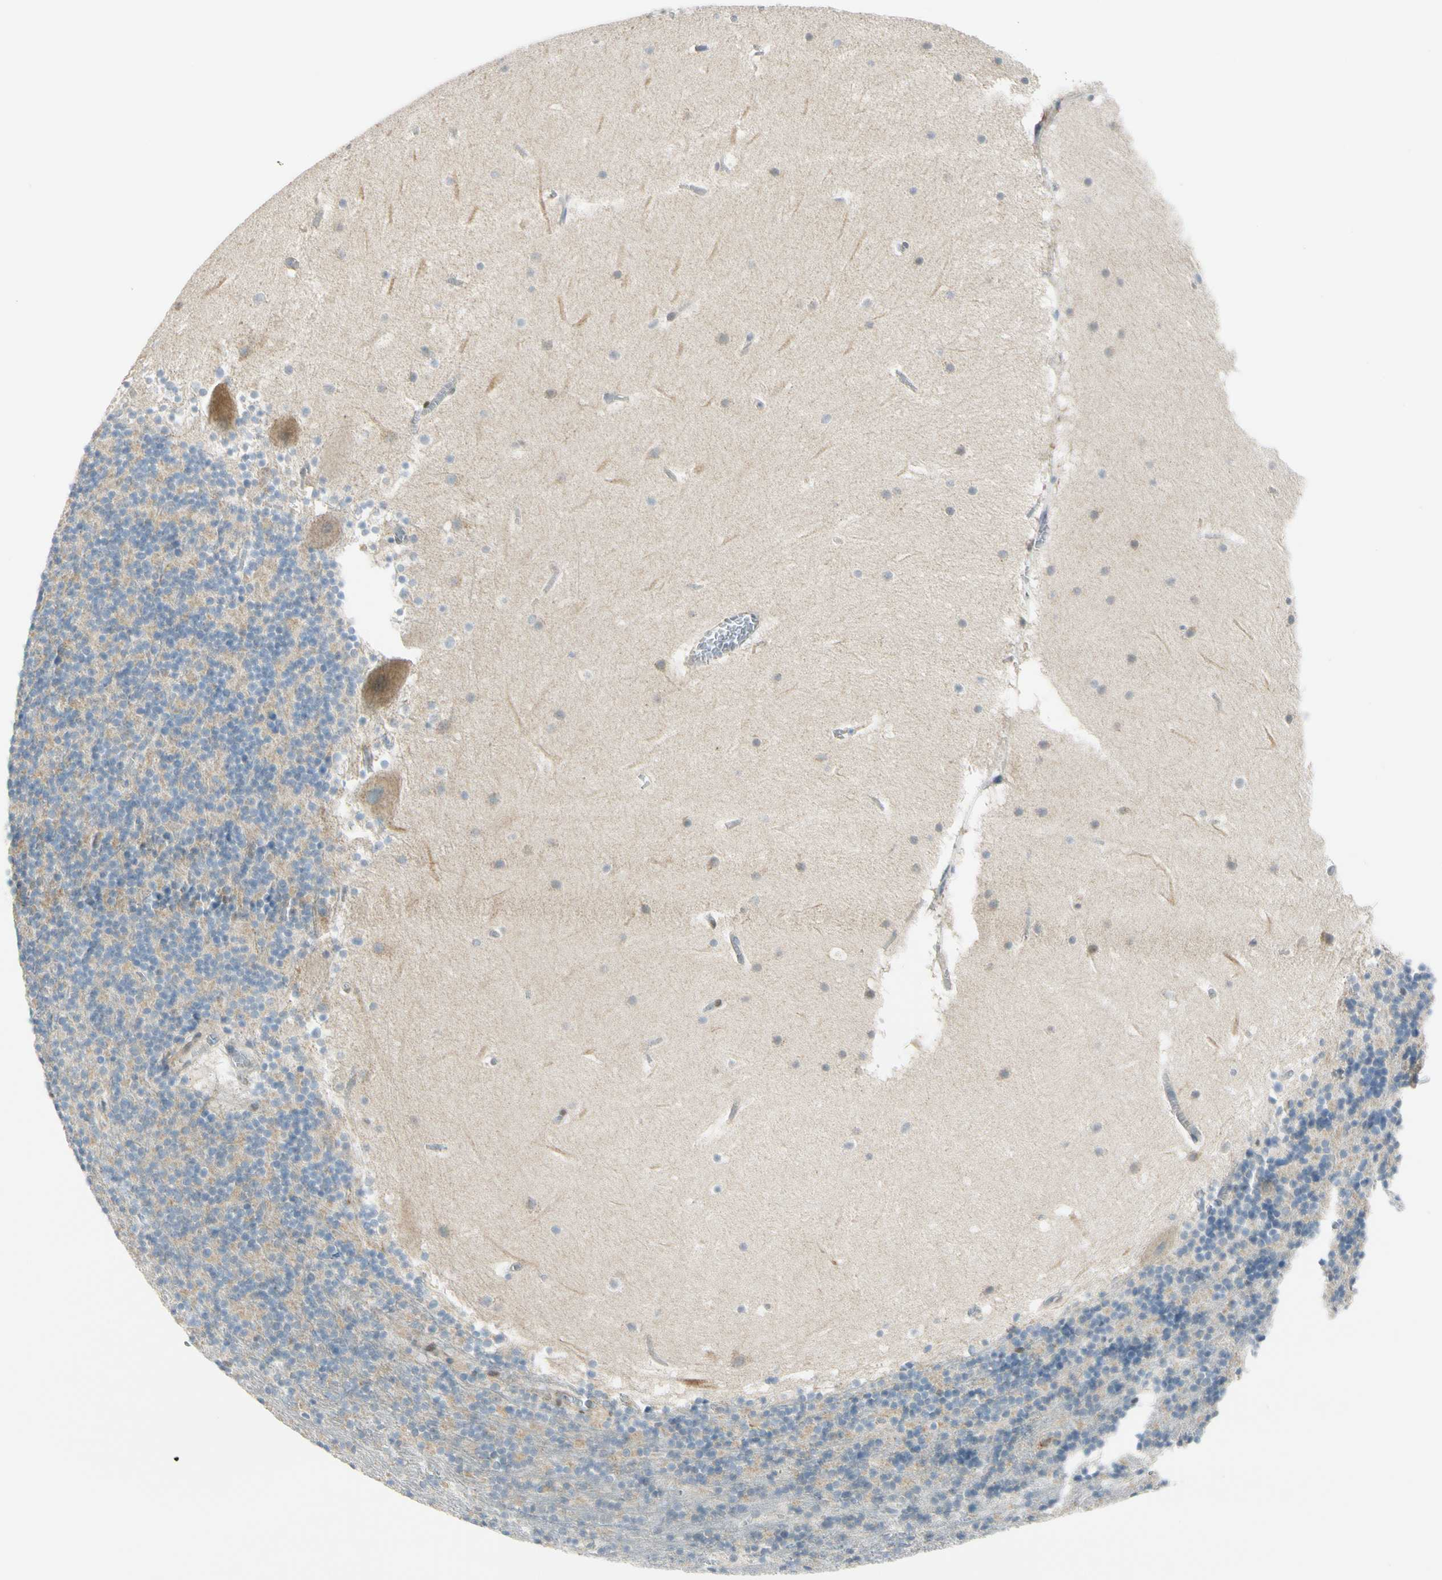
{"staining": {"intensity": "negative", "quantity": "none", "location": "none"}, "tissue": "cerebellum", "cell_type": "Cells in granular layer", "image_type": "normal", "snomed": [{"axis": "morphology", "description": "Normal tissue, NOS"}, {"axis": "topography", "description": "Cerebellum"}], "caption": "Cells in granular layer show no significant protein expression in benign cerebellum.", "gene": "FHL2", "patient": {"sex": "male", "age": 45}}